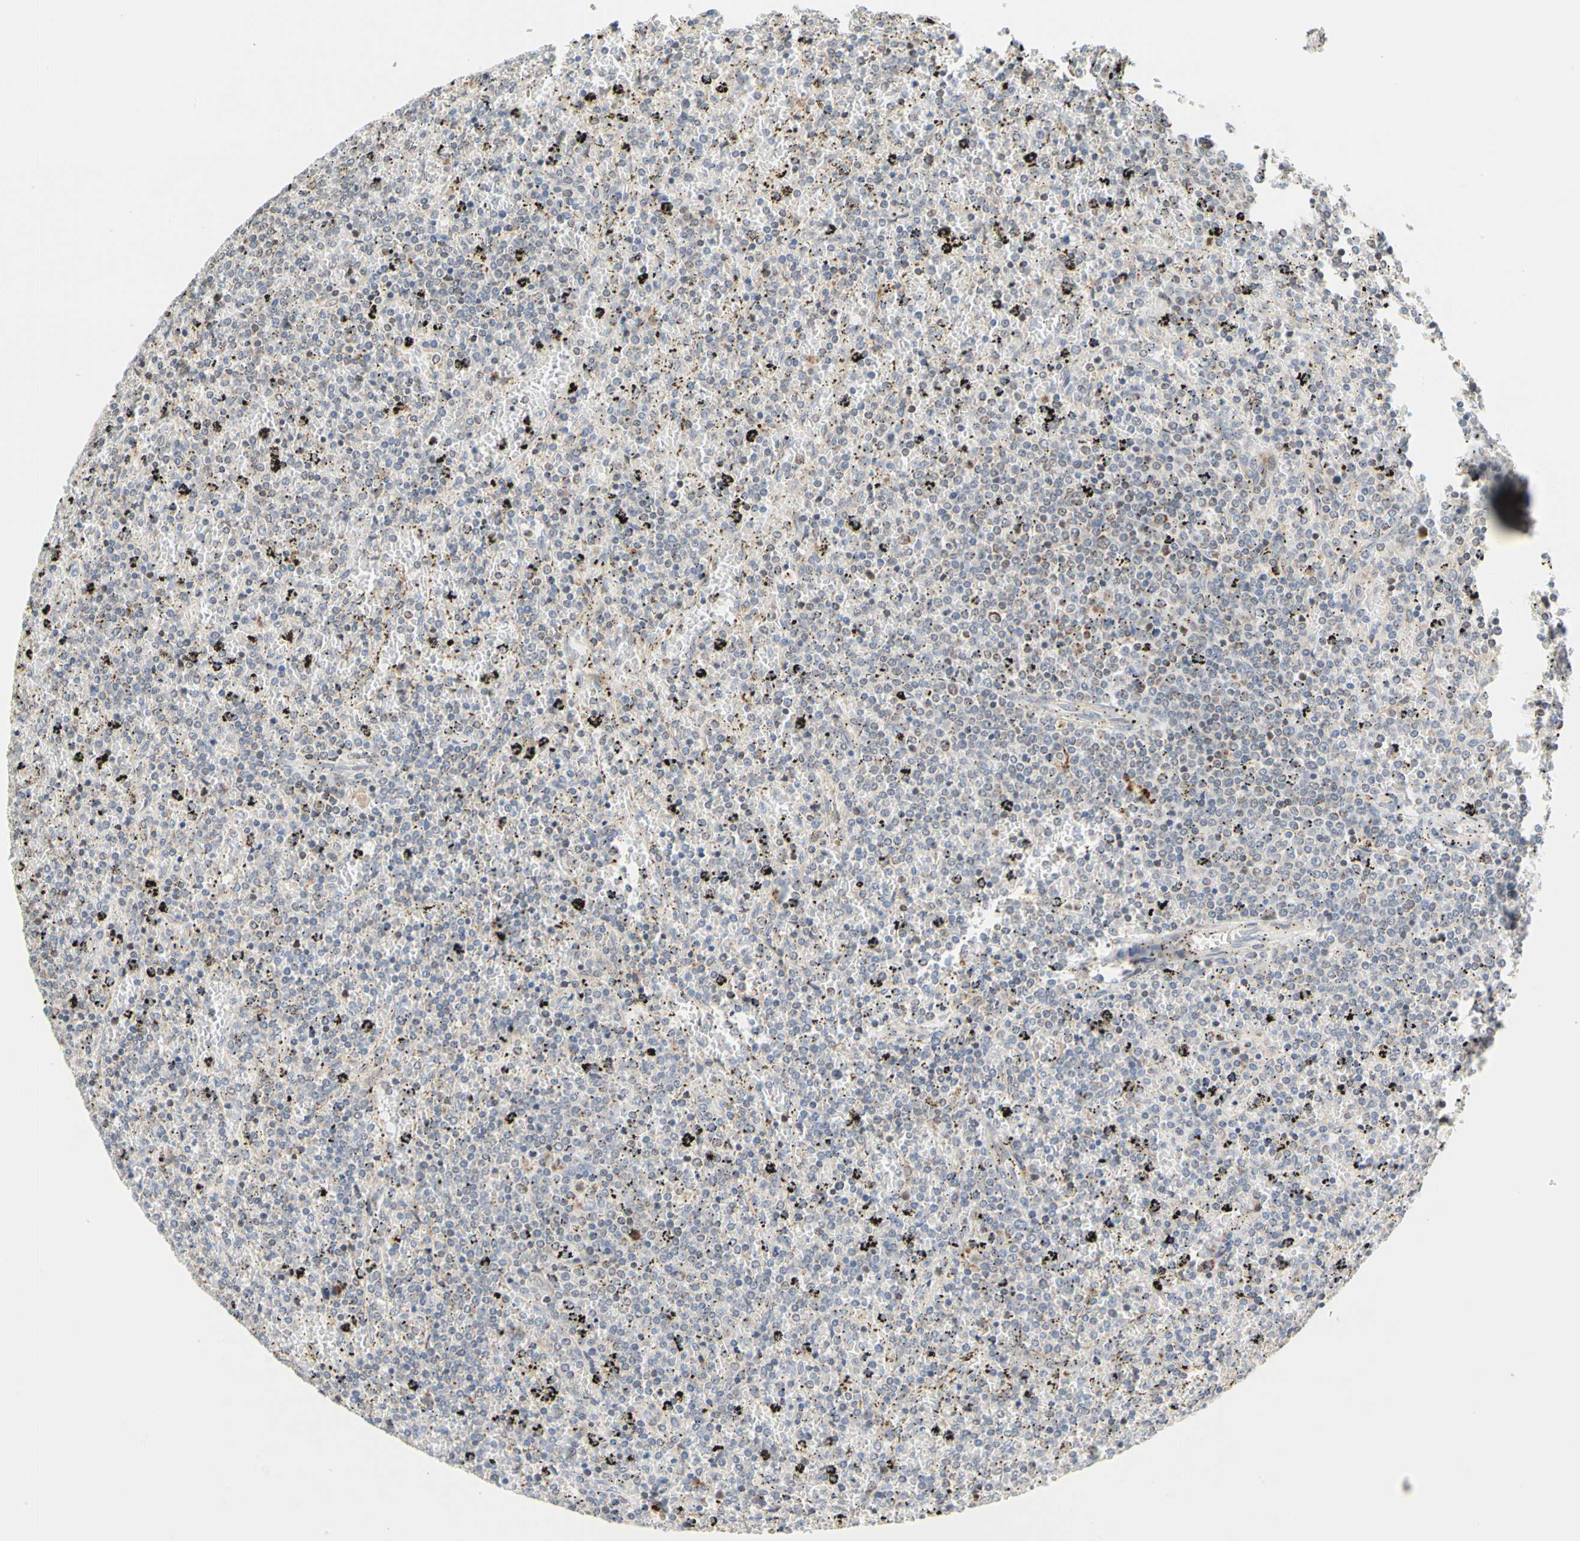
{"staining": {"intensity": "negative", "quantity": "none", "location": "none"}, "tissue": "lymphoma", "cell_type": "Tumor cells", "image_type": "cancer", "snomed": [{"axis": "morphology", "description": "Malignant lymphoma, non-Hodgkin's type, Low grade"}, {"axis": "topography", "description": "Spleen"}], "caption": "Malignant lymphoma, non-Hodgkin's type (low-grade) stained for a protein using immunohistochemistry (IHC) shows no positivity tumor cells.", "gene": "SFXN3", "patient": {"sex": "female", "age": 77}}